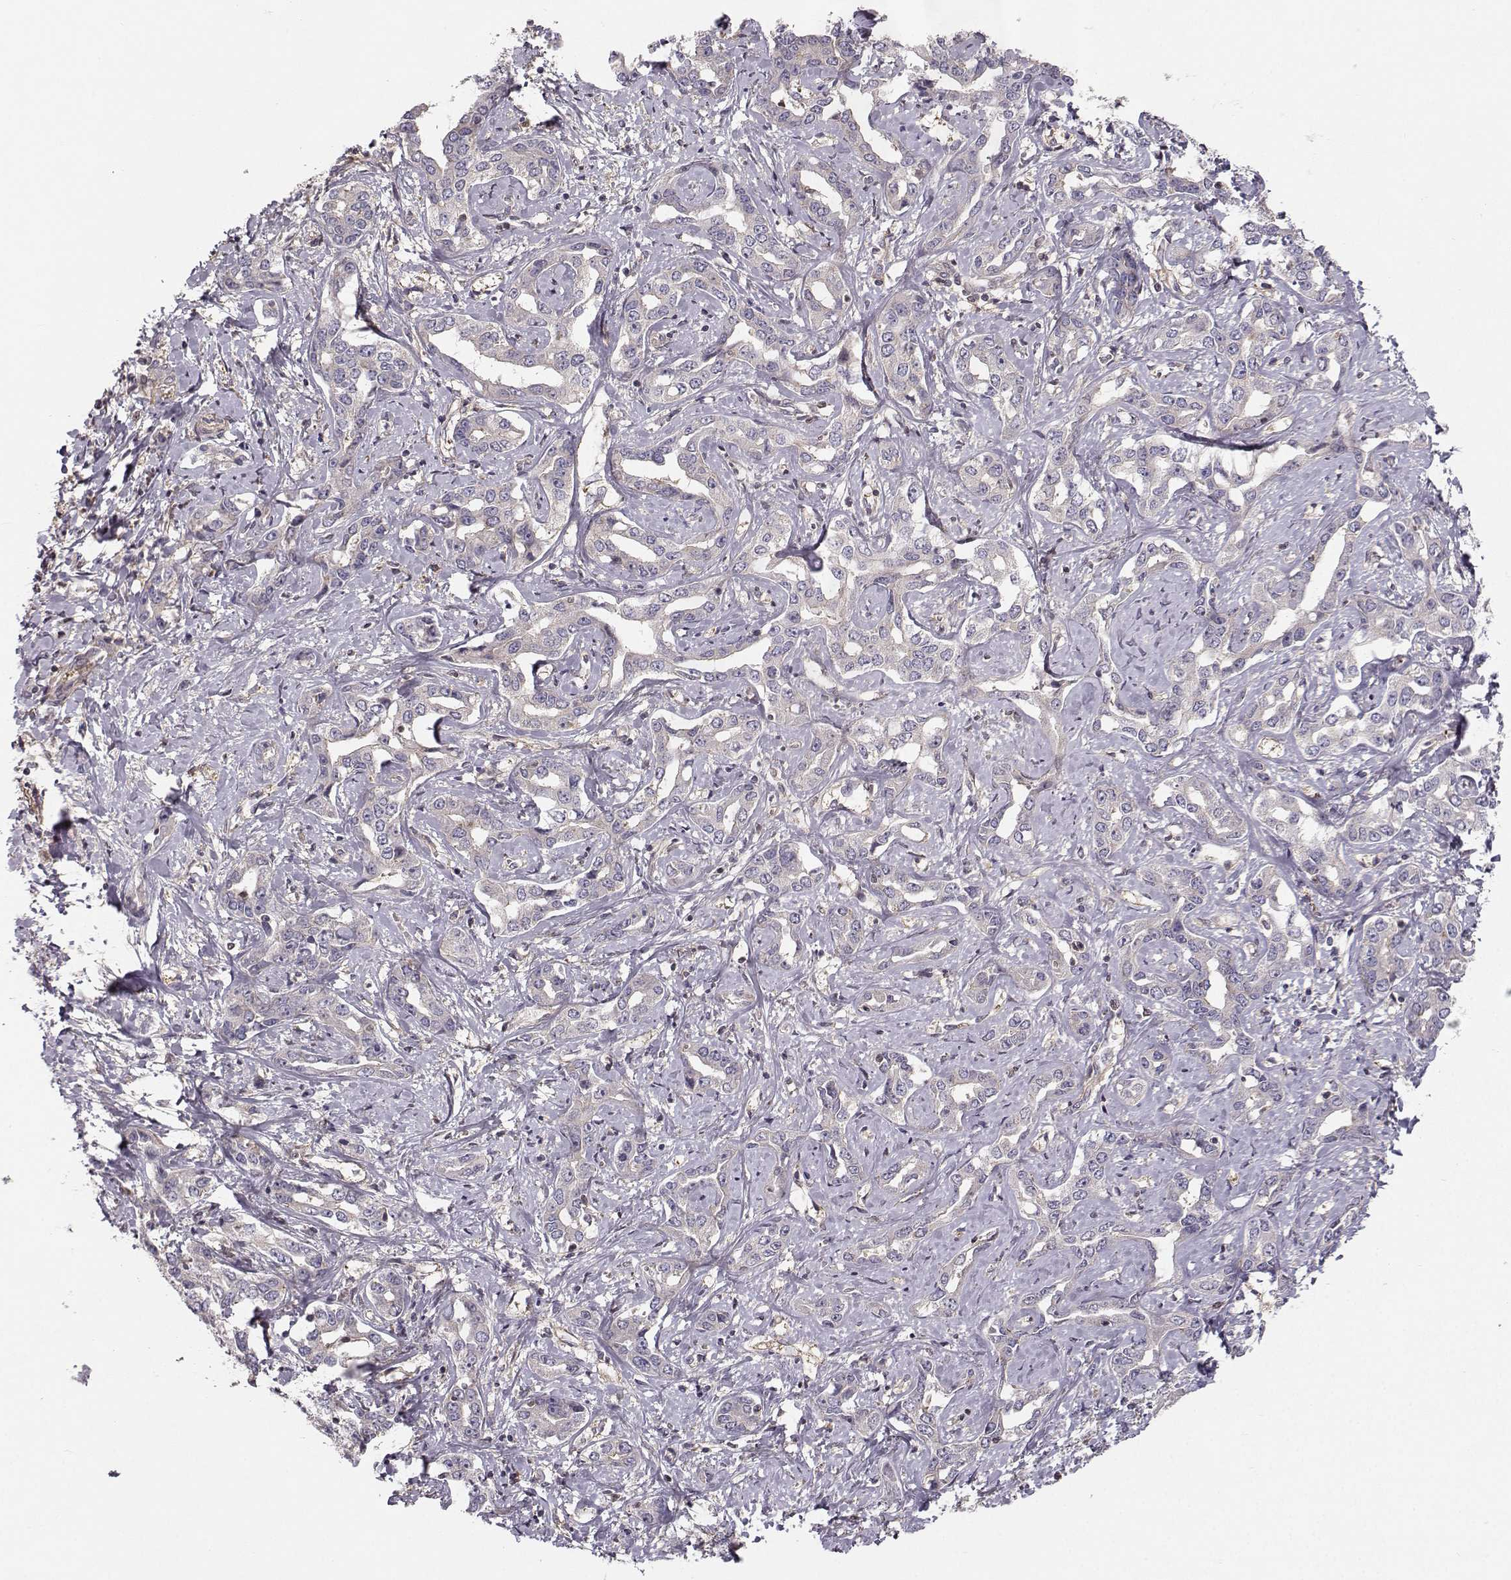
{"staining": {"intensity": "negative", "quantity": "none", "location": "none"}, "tissue": "liver cancer", "cell_type": "Tumor cells", "image_type": "cancer", "snomed": [{"axis": "morphology", "description": "Cholangiocarcinoma"}, {"axis": "topography", "description": "Liver"}], "caption": "This is a photomicrograph of immunohistochemistry staining of cholangiocarcinoma (liver), which shows no positivity in tumor cells.", "gene": "ASB16", "patient": {"sex": "male", "age": 59}}